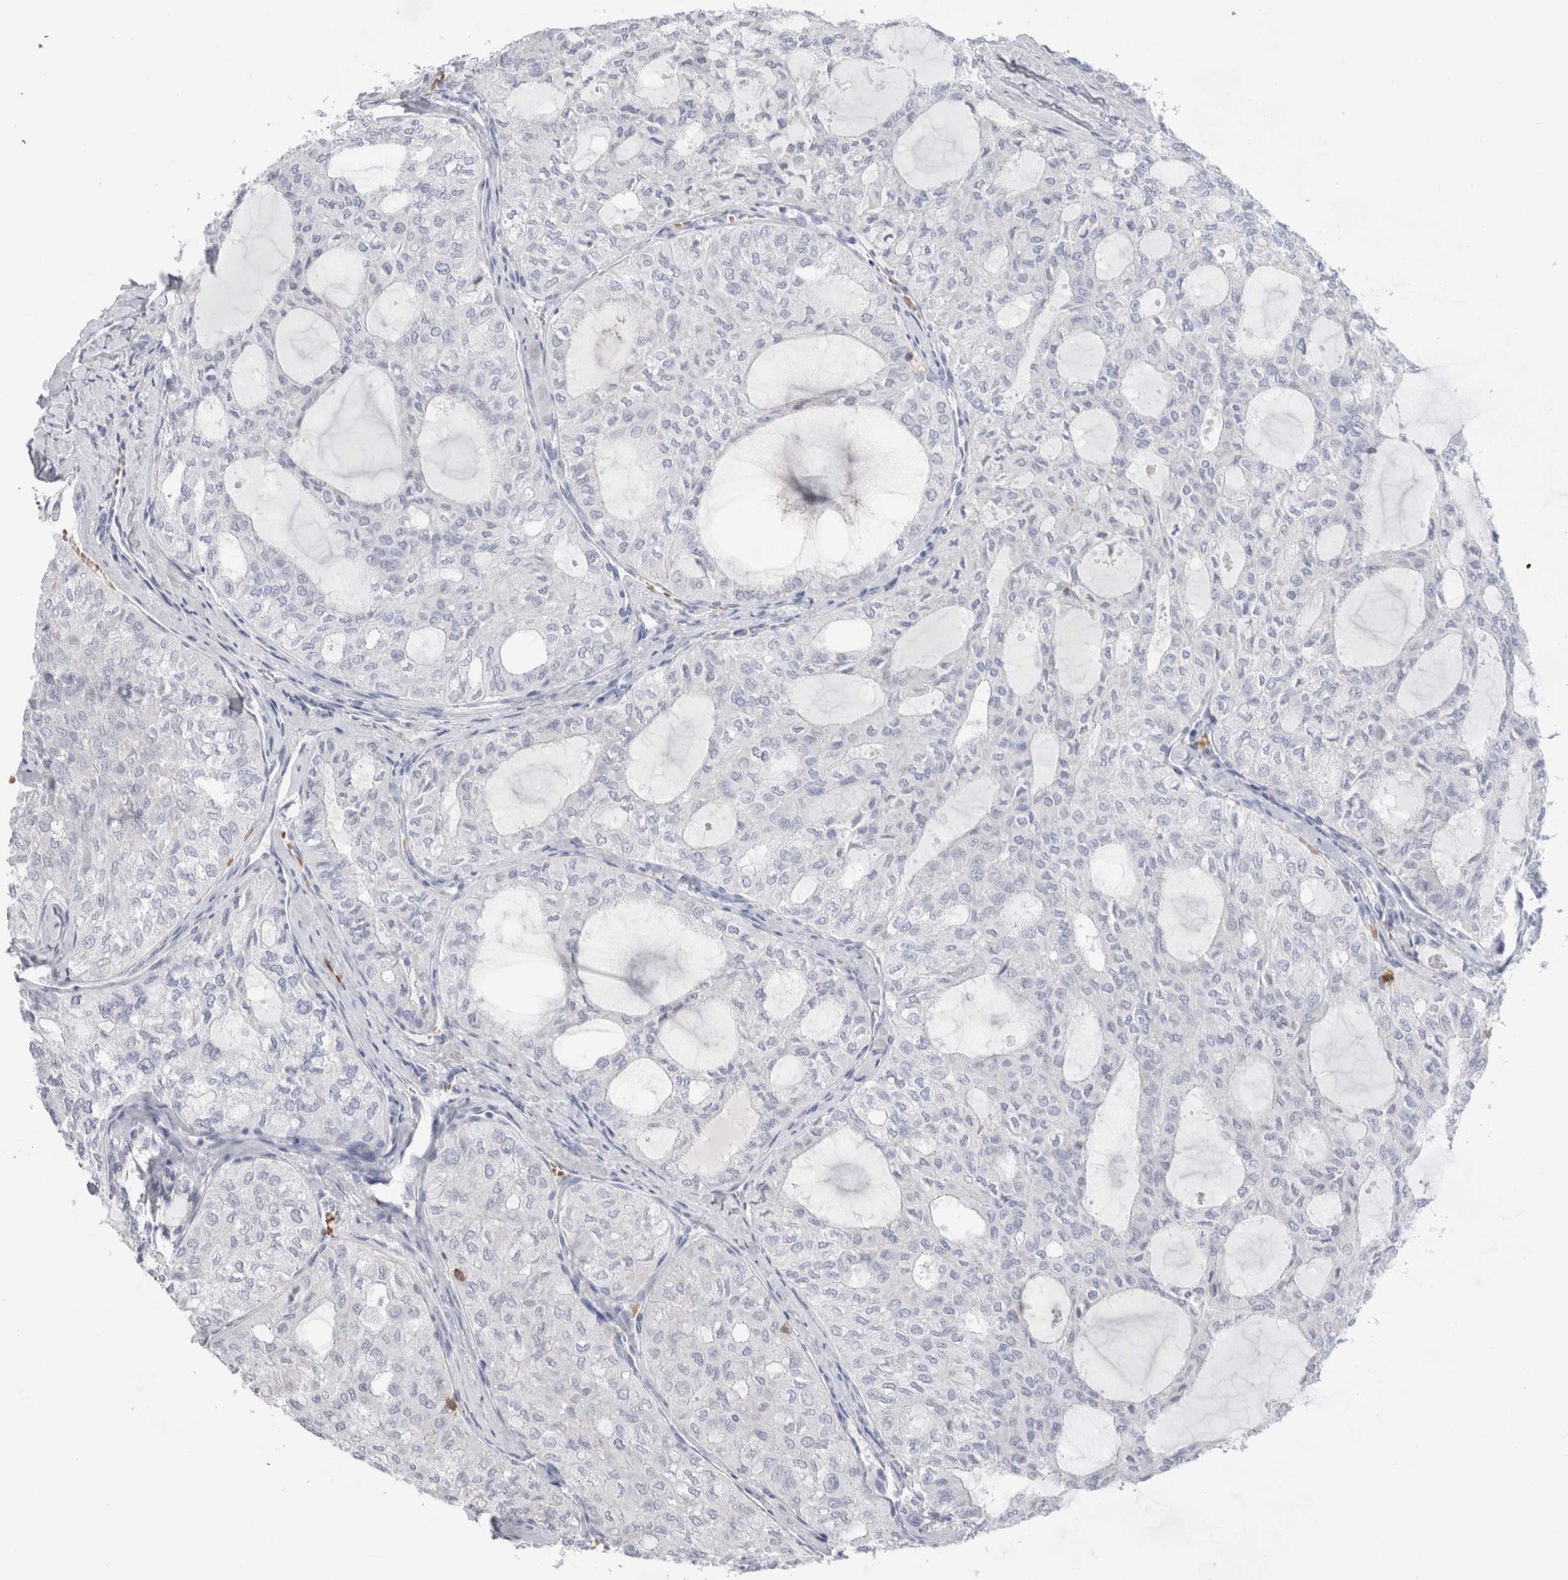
{"staining": {"intensity": "negative", "quantity": "none", "location": "none"}, "tissue": "thyroid cancer", "cell_type": "Tumor cells", "image_type": "cancer", "snomed": [{"axis": "morphology", "description": "Follicular adenoma carcinoma, NOS"}, {"axis": "topography", "description": "Thyroid gland"}], "caption": "Thyroid follicular adenoma carcinoma was stained to show a protein in brown. There is no significant staining in tumor cells.", "gene": "CD38", "patient": {"sex": "male", "age": 75}}